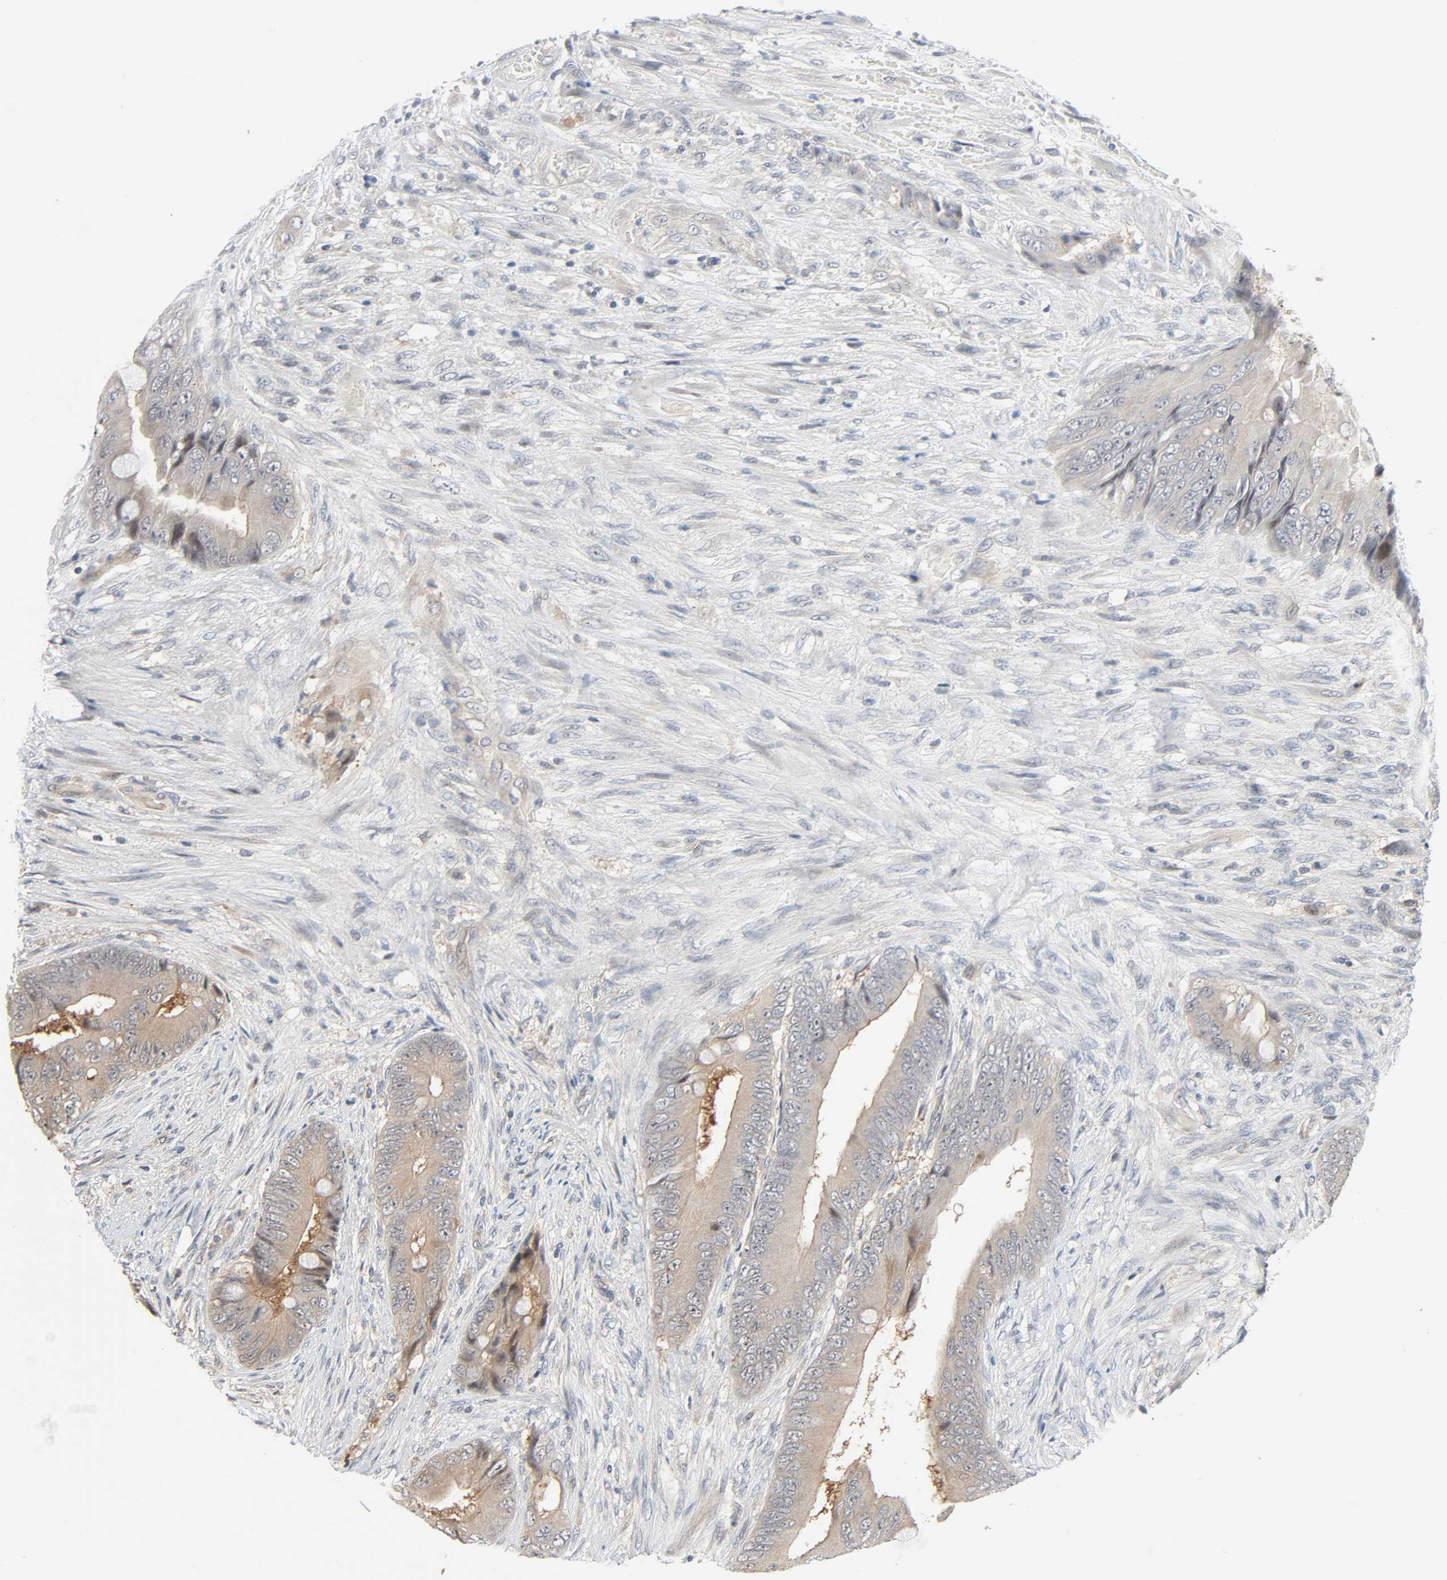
{"staining": {"intensity": "weak", "quantity": ">75%", "location": "cytoplasmic/membranous"}, "tissue": "colorectal cancer", "cell_type": "Tumor cells", "image_type": "cancer", "snomed": [{"axis": "morphology", "description": "Adenocarcinoma, NOS"}, {"axis": "topography", "description": "Rectum"}], "caption": "Colorectal adenocarcinoma stained for a protein shows weak cytoplasmic/membranous positivity in tumor cells. Using DAB (3,3'-diaminobenzidine) (brown) and hematoxylin (blue) stains, captured at high magnification using brightfield microscopy.", "gene": "PPP2R1B", "patient": {"sex": "female", "age": 77}}